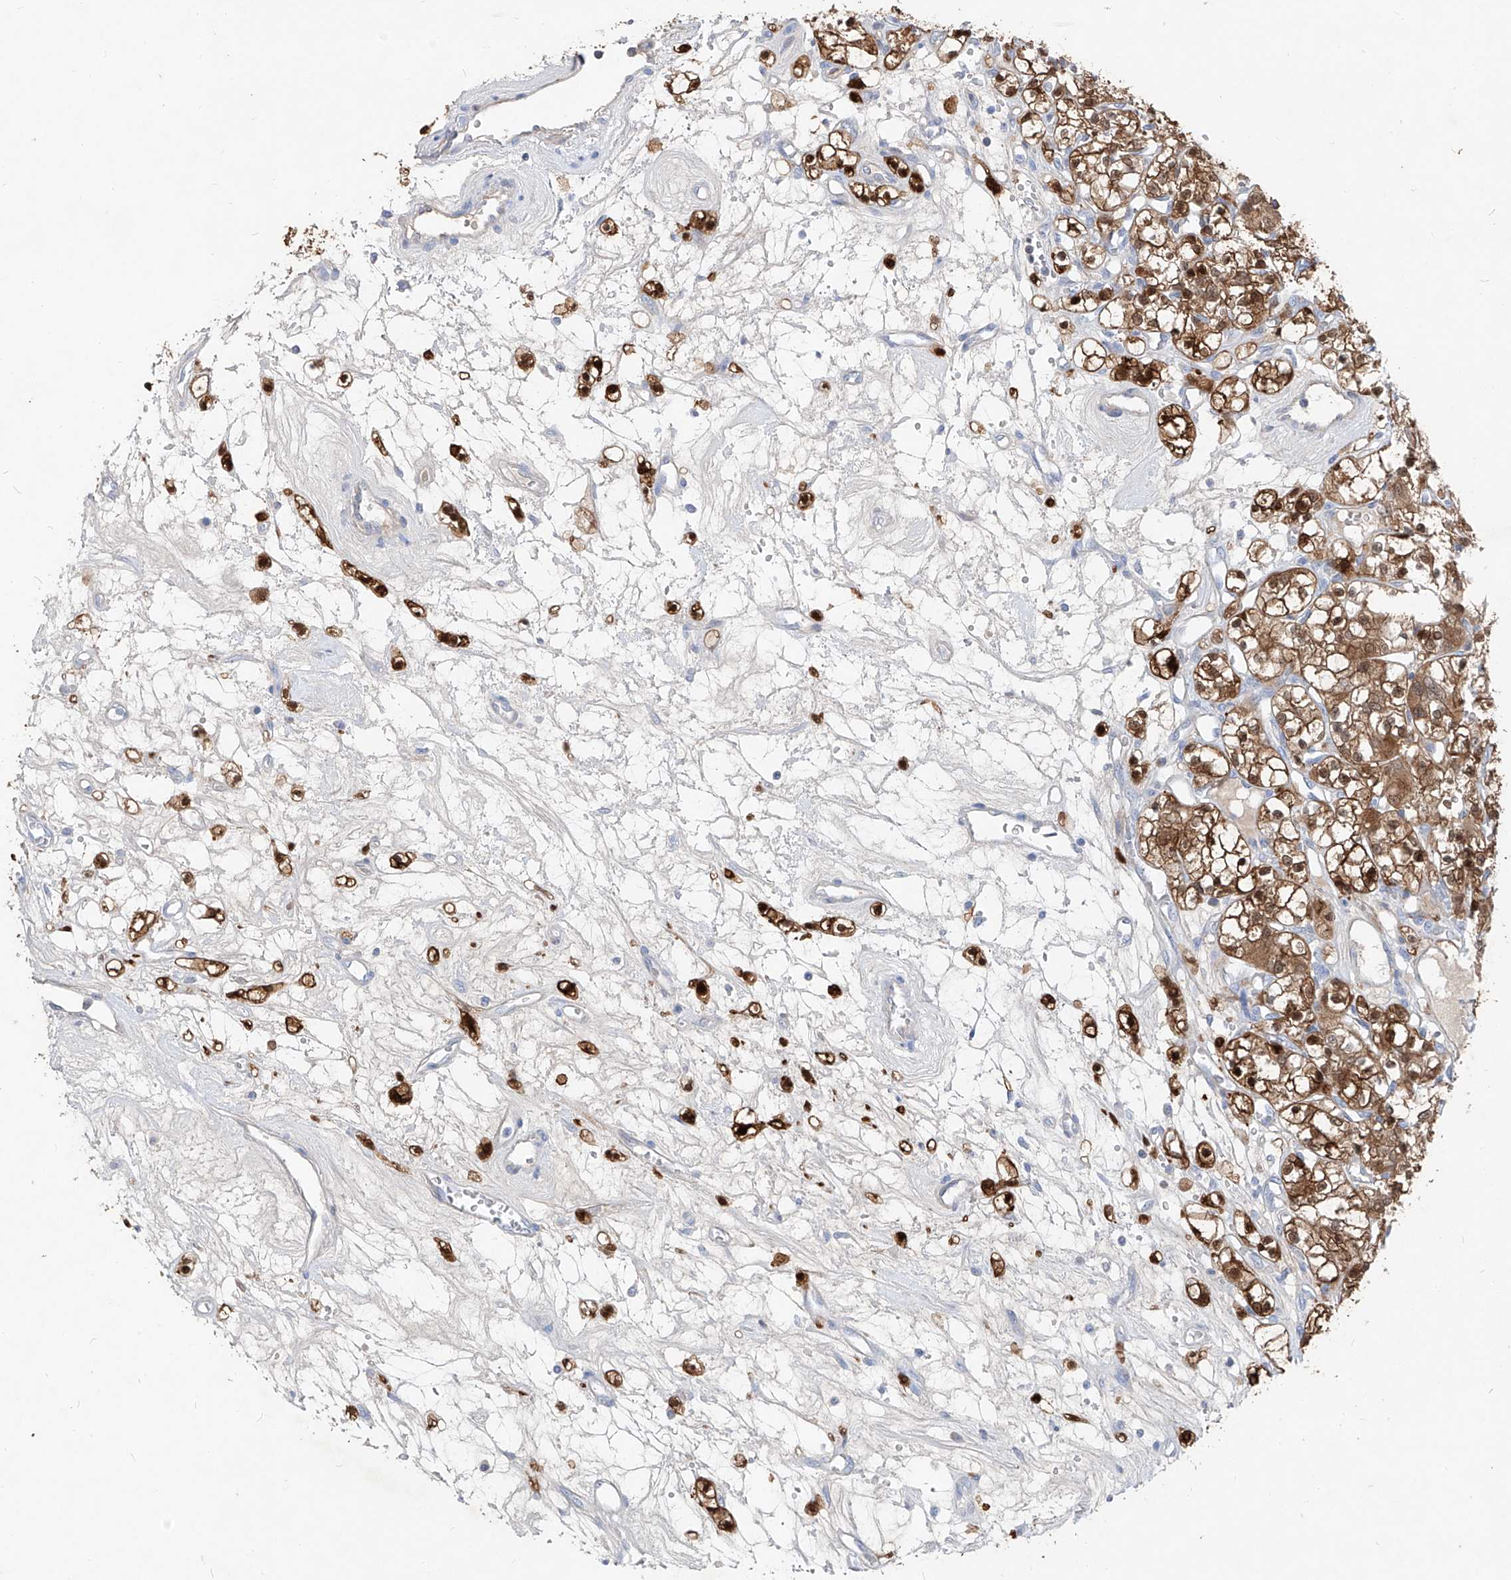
{"staining": {"intensity": "strong", "quantity": ">75%", "location": "cytoplasmic/membranous,nuclear"}, "tissue": "renal cancer", "cell_type": "Tumor cells", "image_type": "cancer", "snomed": [{"axis": "morphology", "description": "Adenocarcinoma, NOS"}, {"axis": "topography", "description": "Kidney"}], "caption": "High-power microscopy captured an IHC micrograph of adenocarcinoma (renal), revealing strong cytoplasmic/membranous and nuclear positivity in about >75% of tumor cells.", "gene": "UFL1", "patient": {"sex": "female", "age": 59}}